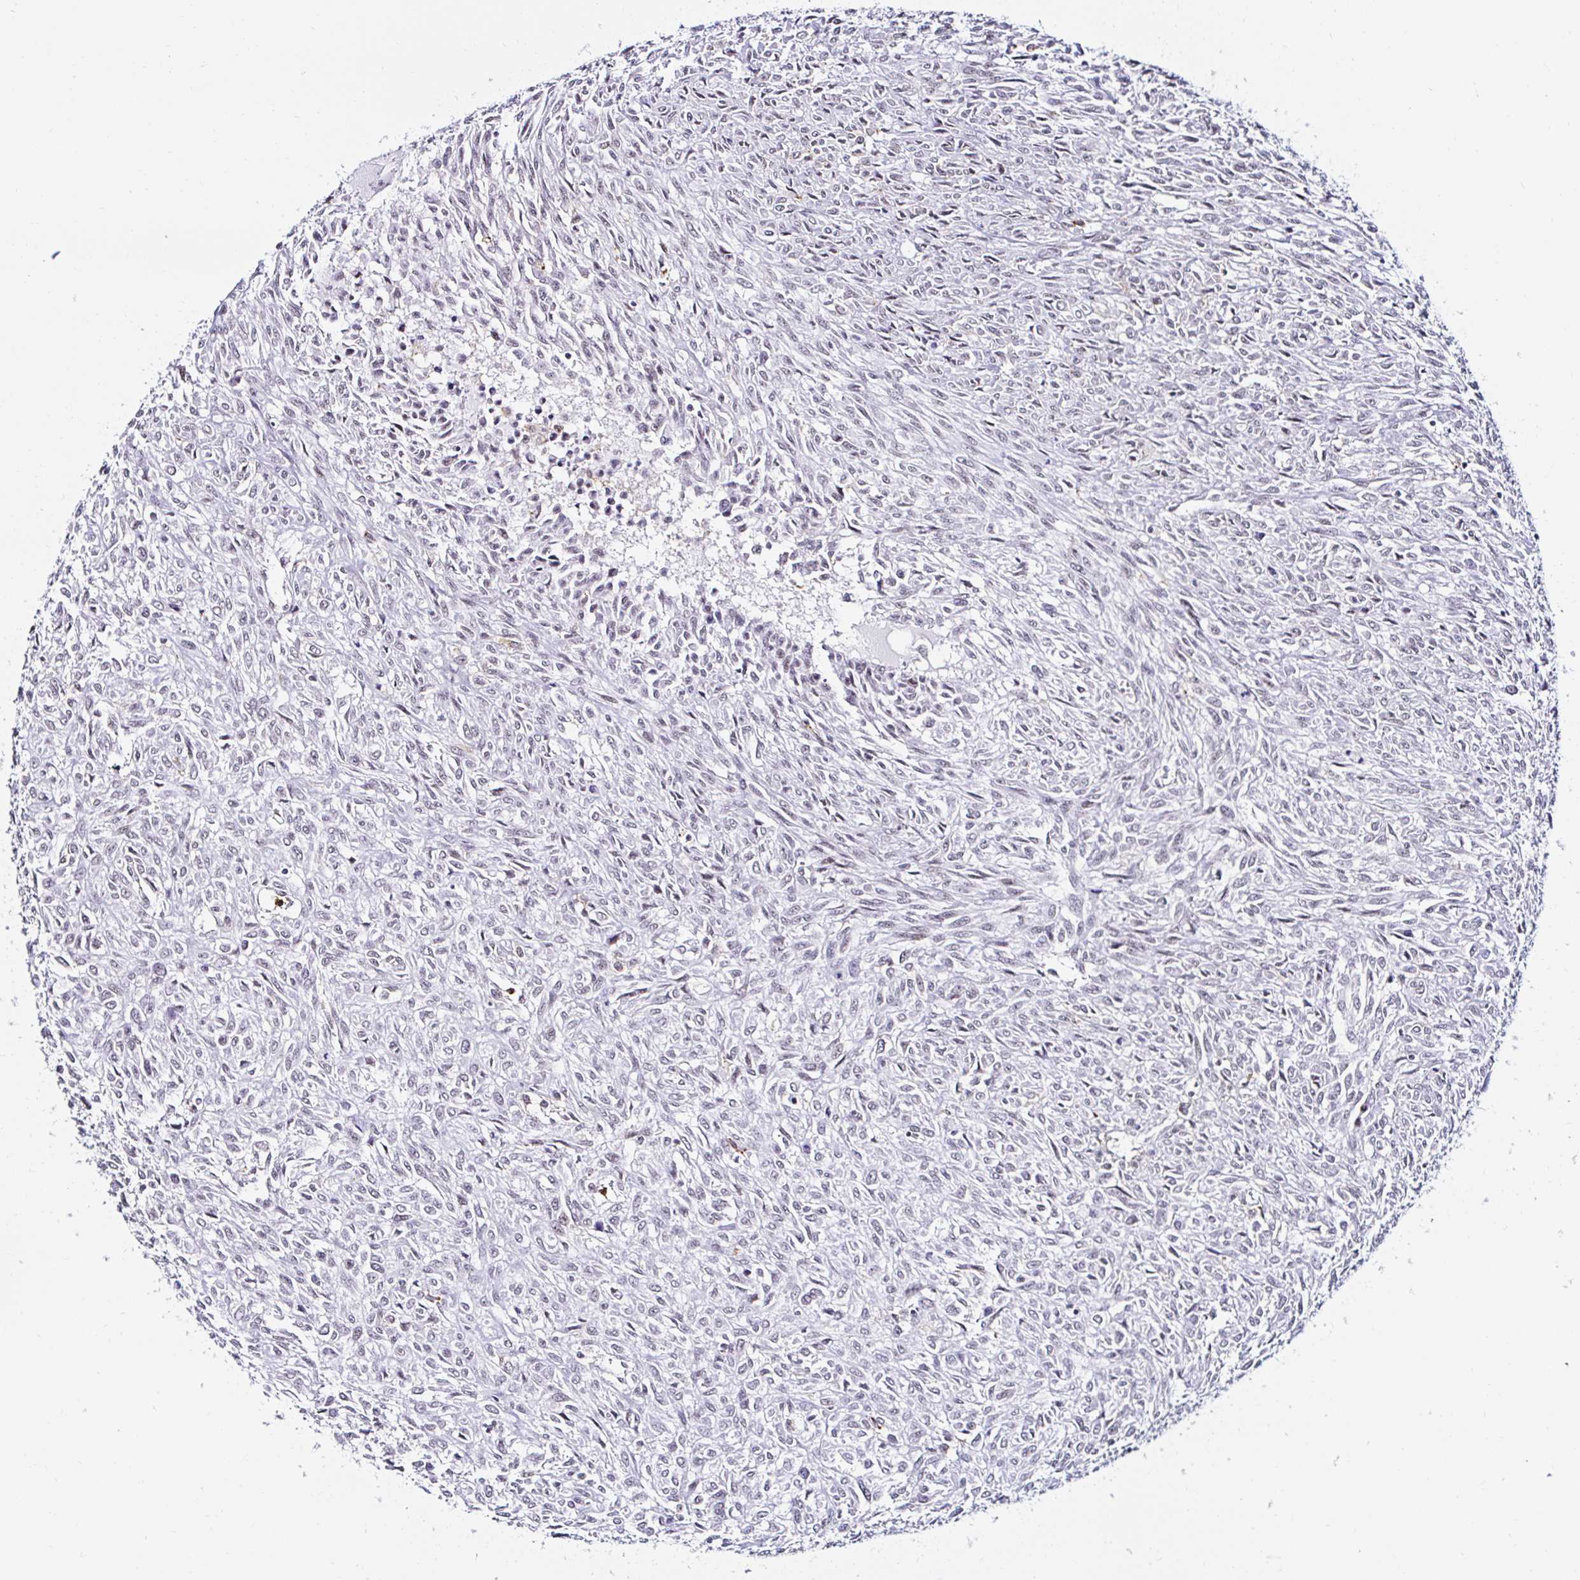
{"staining": {"intensity": "negative", "quantity": "none", "location": "none"}, "tissue": "renal cancer", "cell_type": "Tumor cells", "image_type": "cancer", "snomed": [{"axis": "morphology", "description": "Adenocarcinoma, NOS"}, {"axis": "topography", "description": "Kidney"}], "caption": "This is a micrograph of IHC staining of adenocarcinoma (renal), which shows no staining in tumor cells.", "gene": "CYBB", "patient": {"sex": "male", "age": 58}}